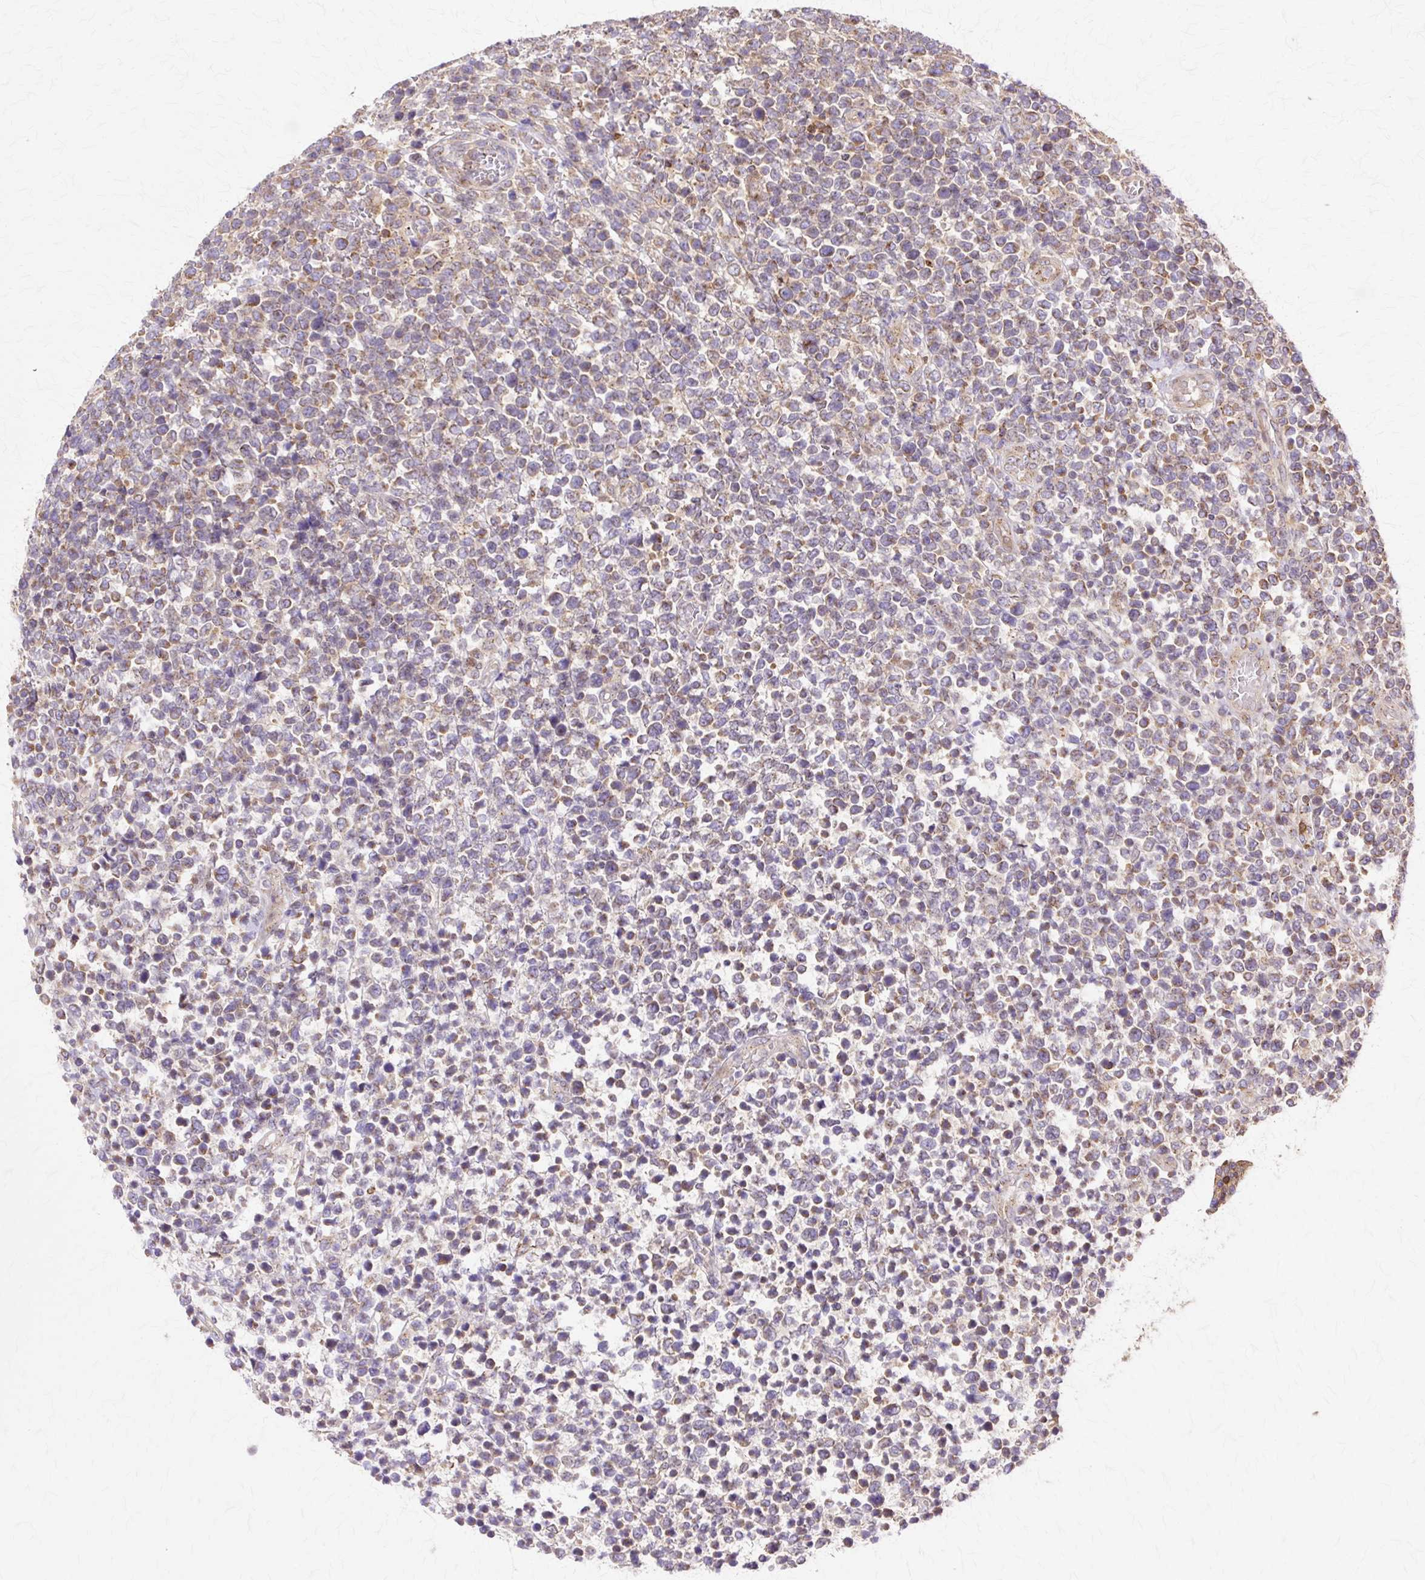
{"staining": {"intensity": "moderate", "quantity": "25%-75%", "location": "cytoplasmic/membranous"}, "tissue": "lymphoma", "cell_type": "Tumor cells", "image_type": "cancer", "snomed": [{"axis": "morphology", "description": "Malignant lymphoma, non-Hodgkin's type, High grade"}, {"axis": "topography", "description": "Soft tissue"}], "caption": "Immunohistochemical staining of human lymphoma reveals moderate cytoplasmic/membranous protein expression in about 25%-75% of tumor cells.", "gene": "COPB1", "patient": {"sex": "female", "age": 56}}